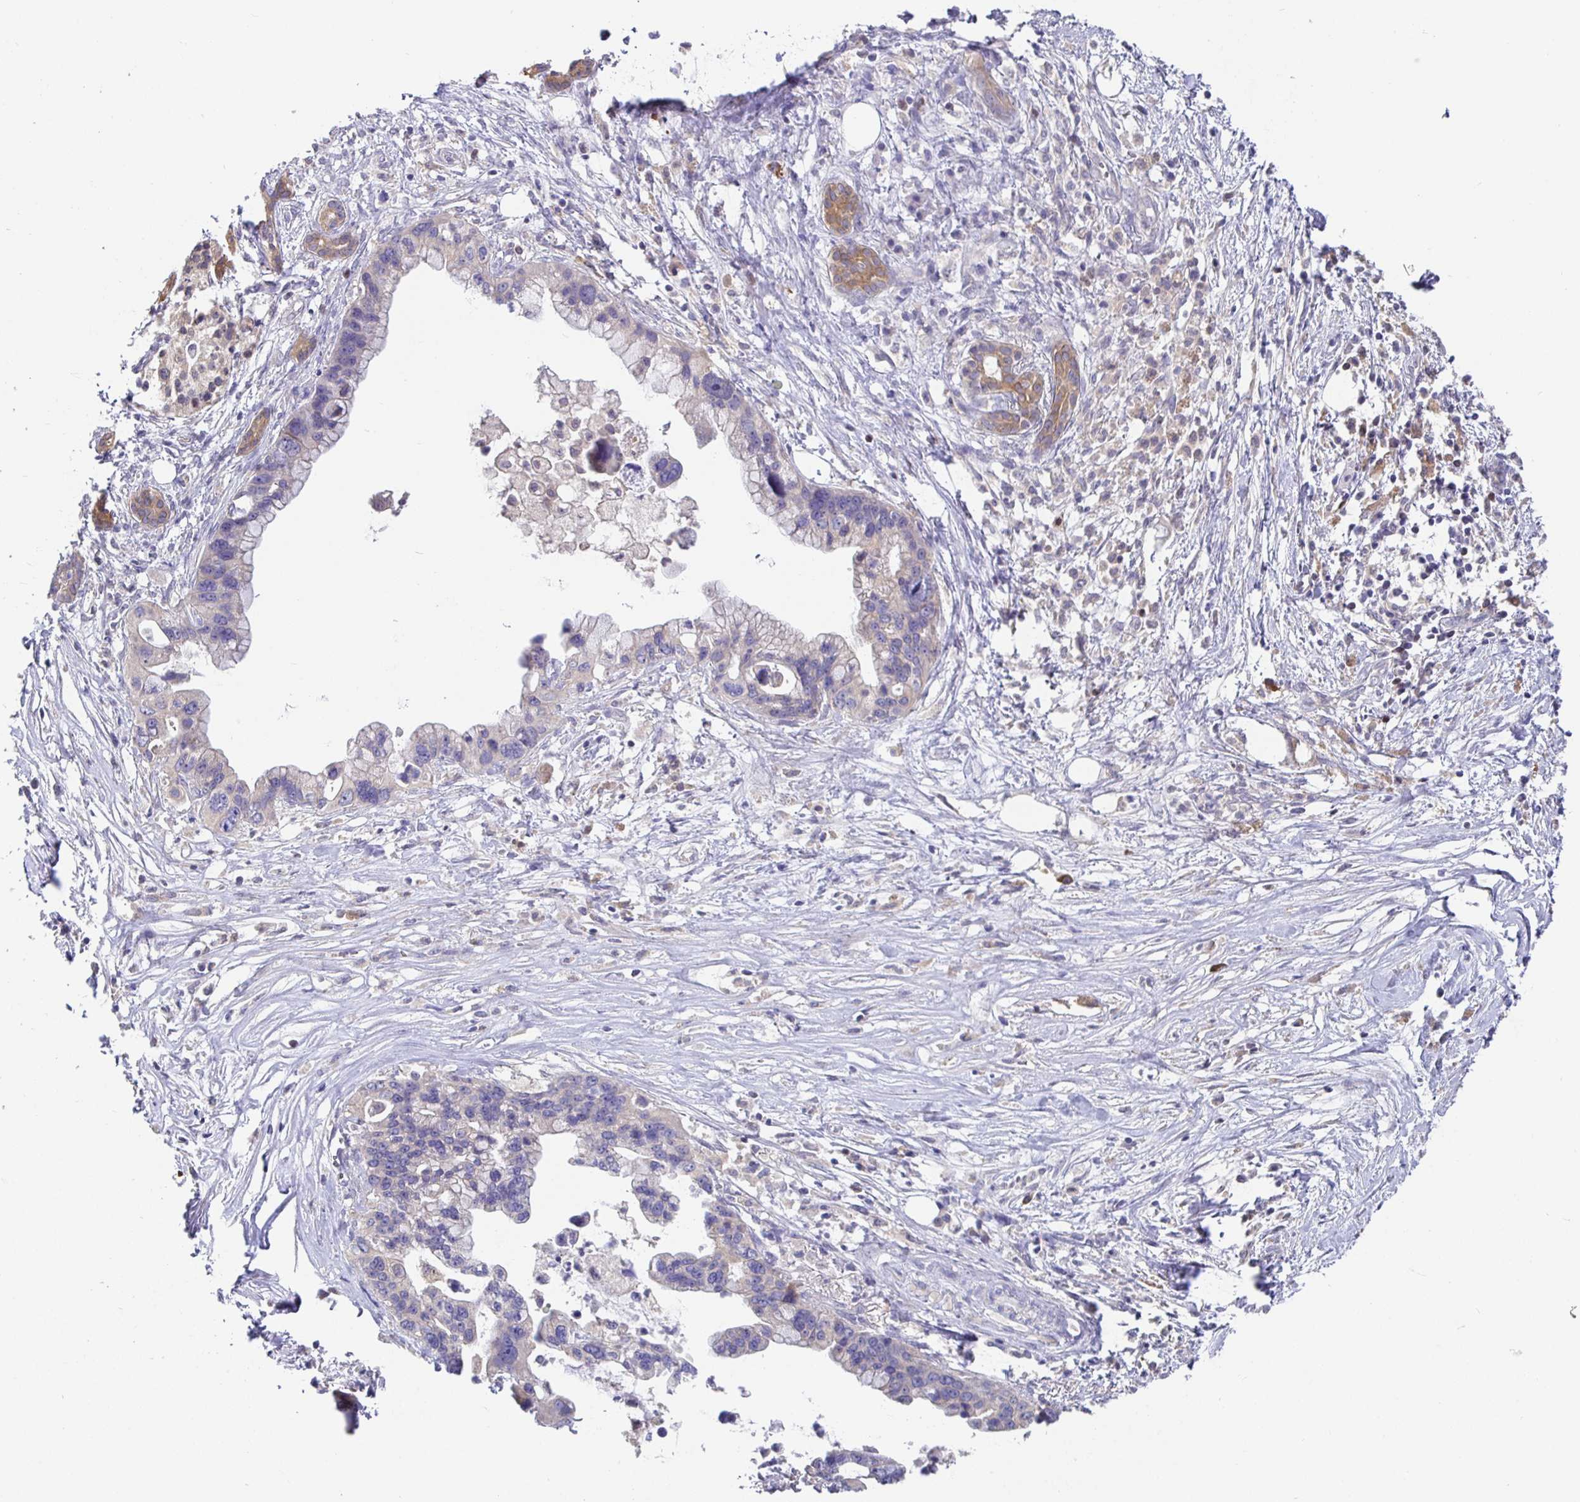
{"staining": {"intensity": "negative", "quantity": "none", "location": "none"}, "tissue": "pancreatic cancer", "cell_type": "Tumor cells", "image_type": "cancer", "snomed": [{"axis": "morphology", "description": "Adenocarcinoma, NOS"}, {"axis": "topography", "description": "Pancreas"}], "caption": "IHC histopathology image of neoplastic tissue: human pancreatic adenocarcinoma stained with DAB displays no significant protein positivity in tumor cells.", "gene": "SATB1", "patient": {"sex": "female", "age": 83}}